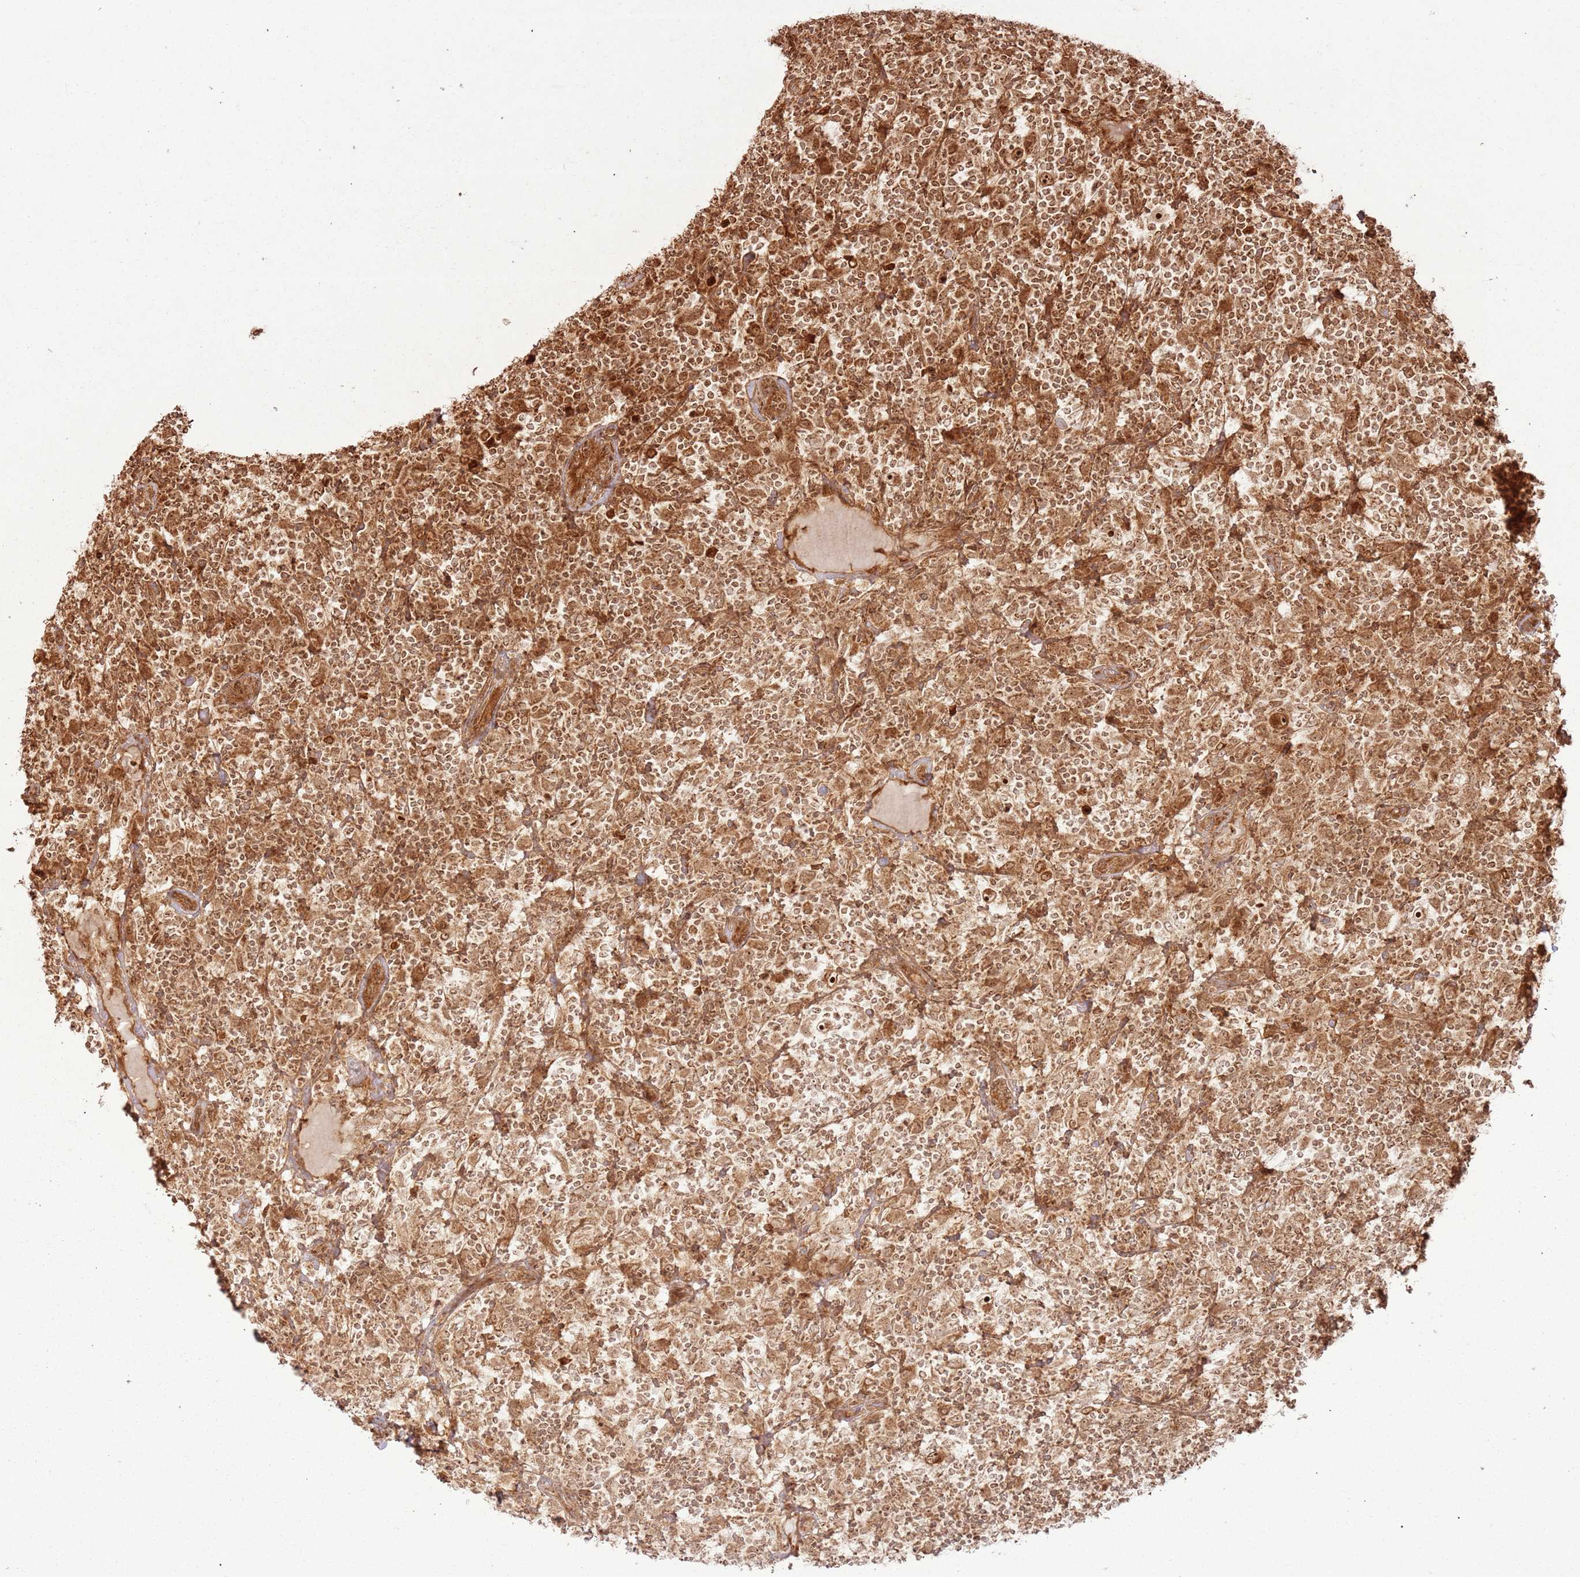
{"staining": {"intensity": "strong", "quantity": ">75%", "location": "nuclear"}, "tissue": "lymphoma", "cell_type": "Tumor cells", "image_type": "cancer", "snomed": [{"axis": "morphology", "description": "Hodgkin's disease, NOS"}, {"axis": "topography", "description": "Lymph node"}], "caption": "IHC photomicrograph of Hodgkin's disease stained for a protein (brown), which demonstrates high levels of strong nuclear expression in approximately >75% of tumor cells.", "gene": "TBC1D13", "patient": {"sex": "male", "age": 70}}